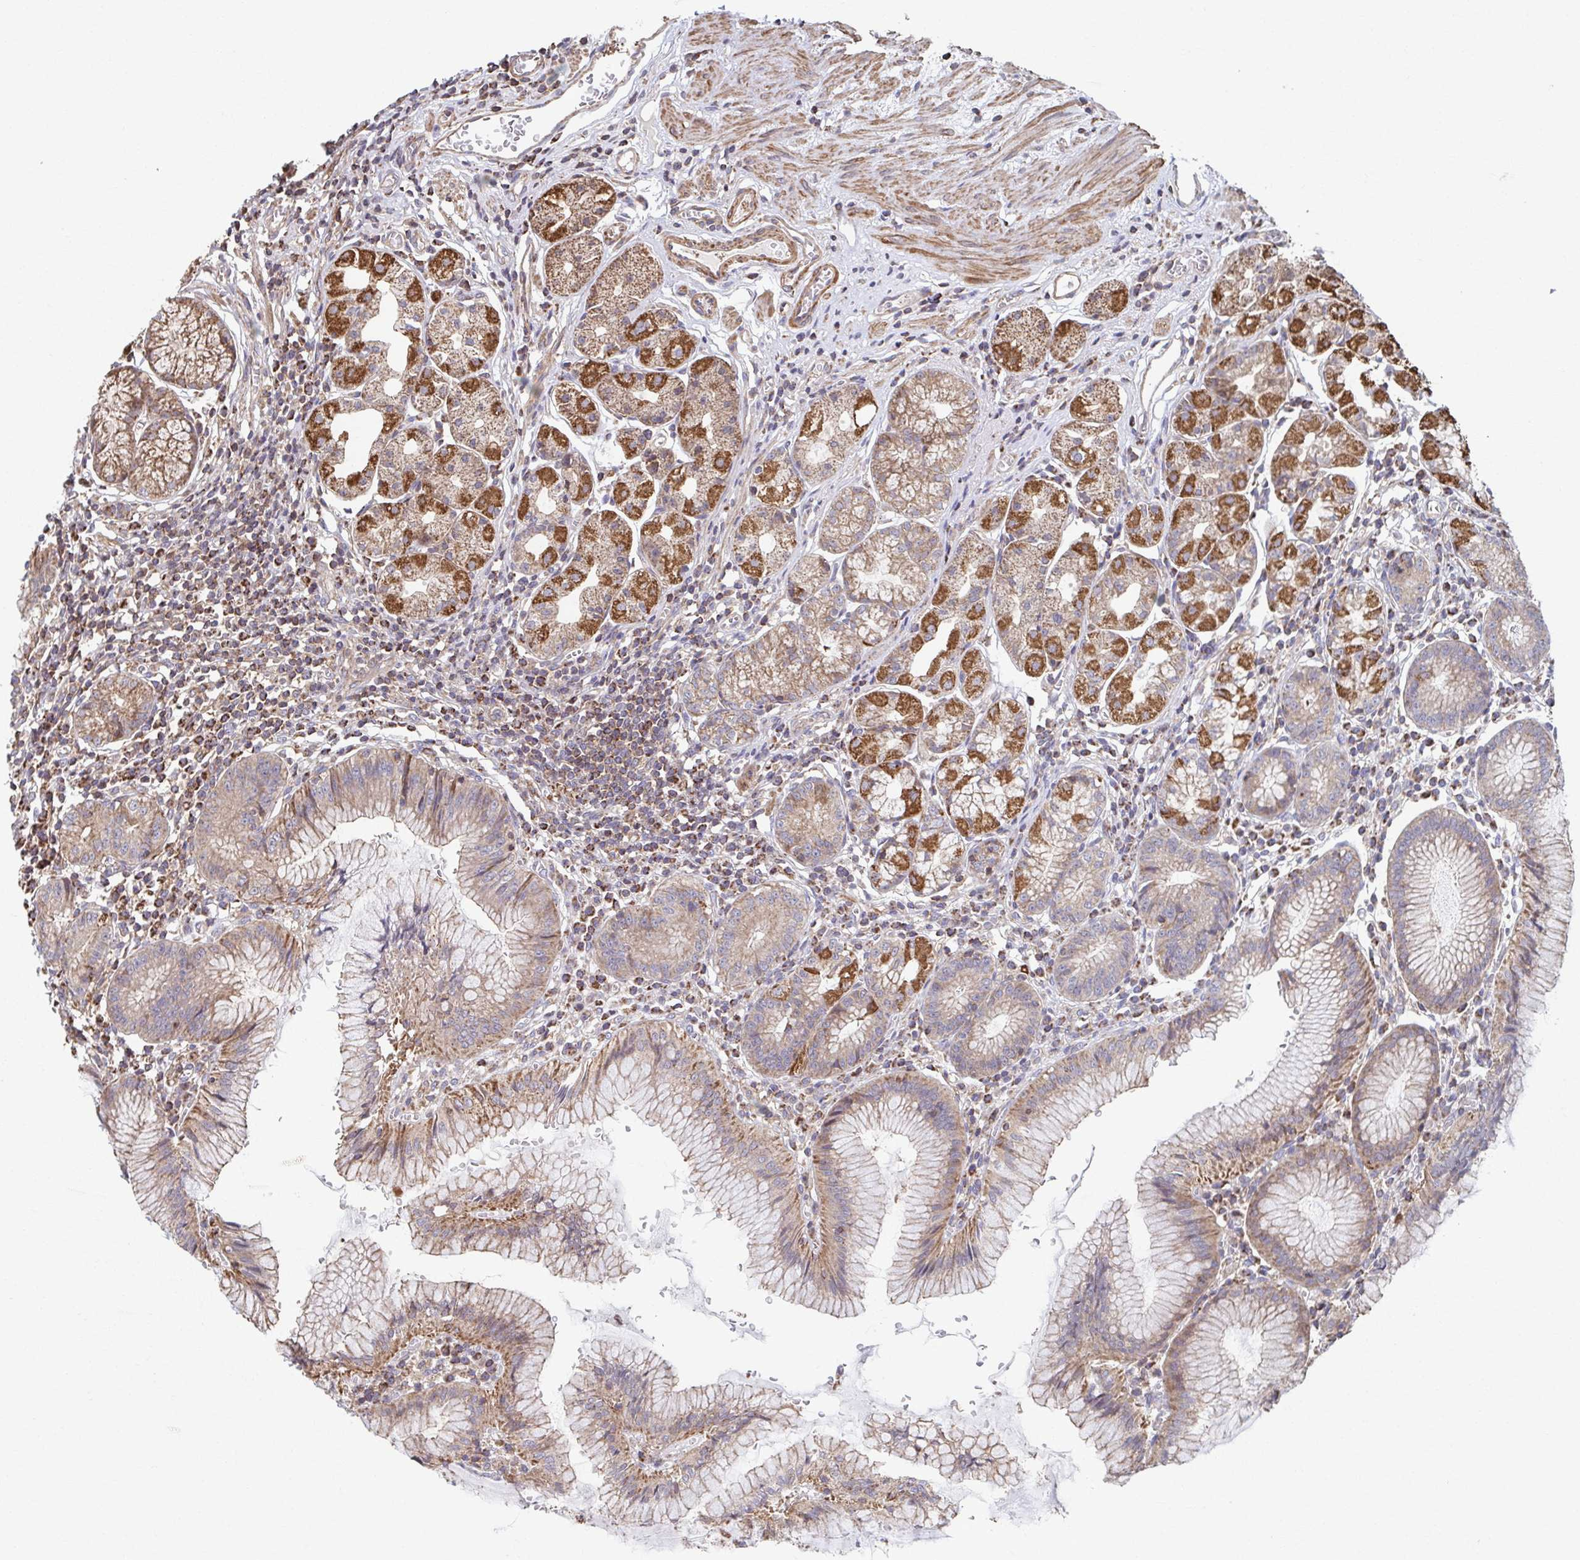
{"staining": {"intensity": "strong", "quantity": "25%-75%", "location": "cytoplasmic/membranous"}, "tissue": "stomach", "cell_type": "Glandular cells", "image_type": "normal", "snomed": [{"axis": "morphology", "description": "Normal tissue, NOS"}, {"axis": "topography", "description": "Stomach"}], "caption": "This is a photomicrograph of IHC staining of unremarkable stomach, which shows strong expression in the cytoplasmic/membranous of glandular cells.", "gene": "KLHL34", "patient": {"sex": "male", "age": 55}}